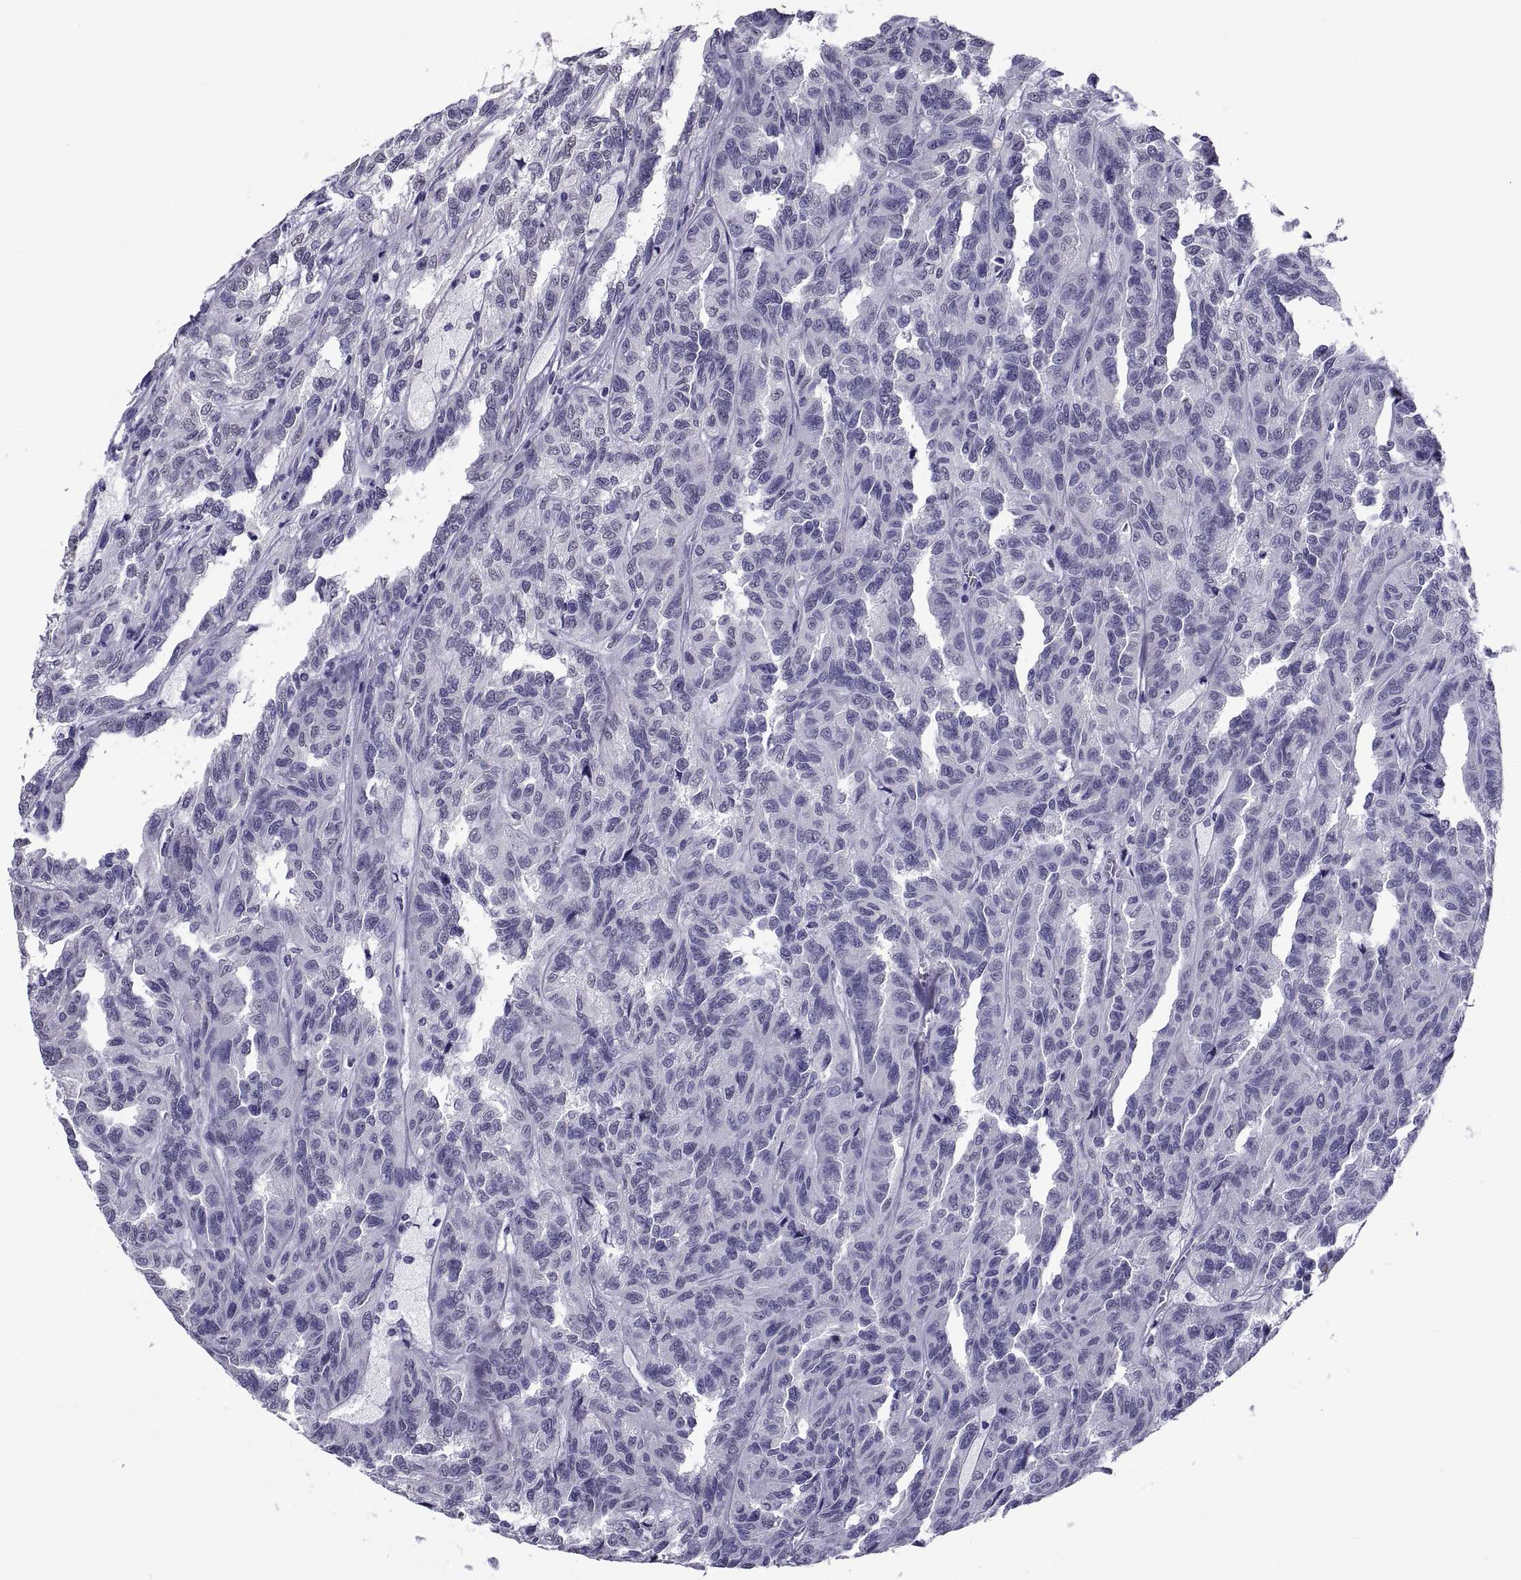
{"staining": {"intensity": "negative", "quantity": "none", "location": "none"}, "tissue": "renal cancer", "cell_type": "Tumor cells", "image_type": "cancer", "snomed": [{"axis": "morphology", "description": "Adenocarcinoma, NOS"}, {"axis": "topography", "description": "Kidney"}], "caption": "An immunohistochemistry (IHC) photomicrograph of adenocarcinoma (renal) is shown. There is no staining in tumor cells of adenocarcinoma (renal).", "gene": "TGFBR3L", "patient": {"sex": "male", "age": 79}}